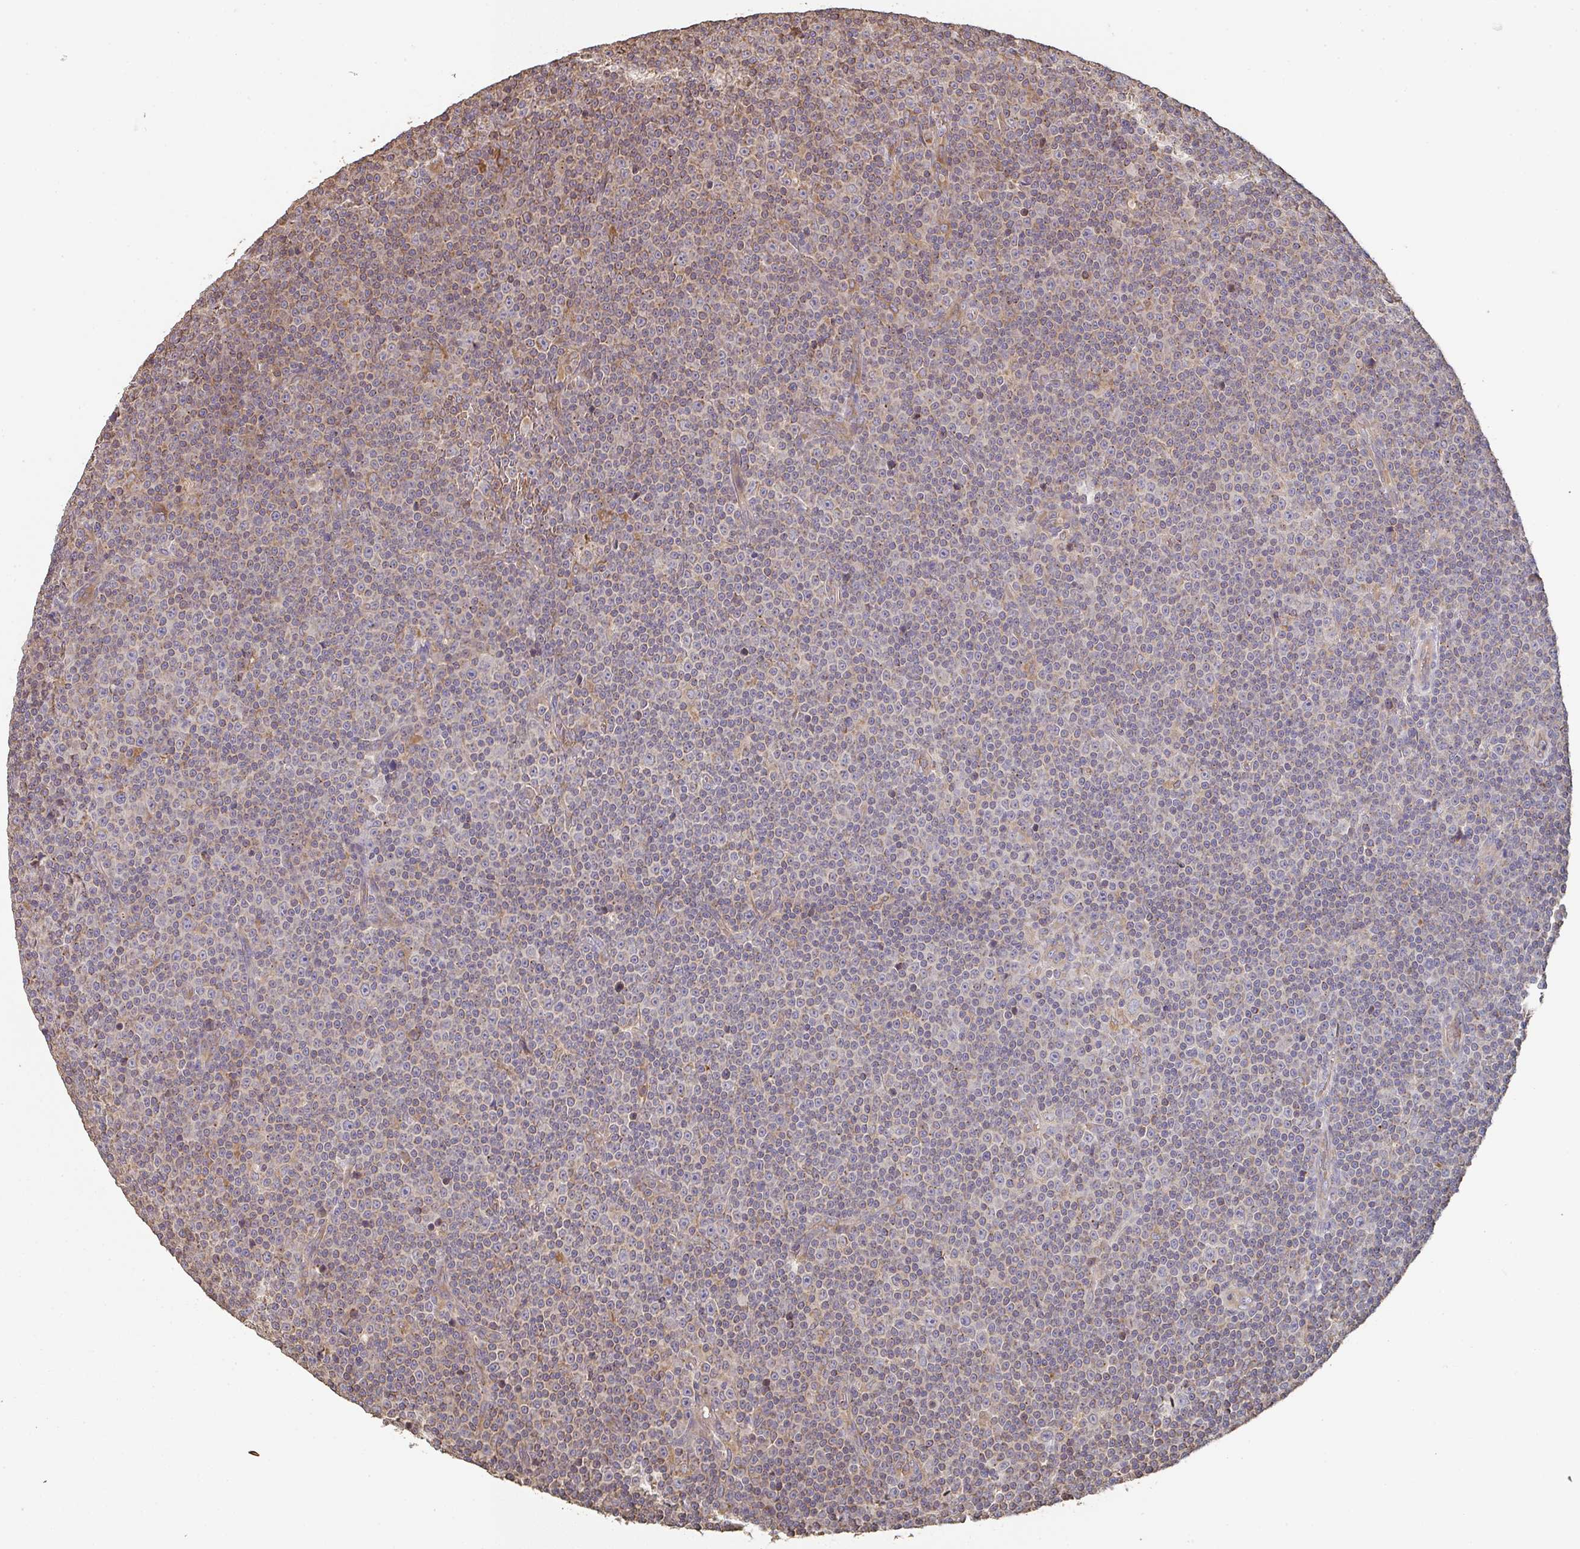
{"staining": {"intensity": "weak", "quantity": "25%-75%", "location": "cytoplasmic/membranous"}, "tissue": "lymphoma", "cell_type": "Tumor cells", "image_type": "cancer", "snomed": [{"axis": "morphology", "description": "Malignant lymphoma, non-Hodgkin's type, Low grade"}, {"axis": "topography", "description": "Lymph node"}], "caption": "The image shows immunohistochemical staining of malignant lymphoma, non-Hodgkin's type (low-grade). There is weak cytoplasmic/membranous positivity is identified in about 25%-75% of tumor cells. The protein of interest is stained brown, and the nuclei are stained in blue (DAB IHC with brightfield microscopy, high magnification).", "gene": "POLG", "patient": {"sex": "female", "age": 67}}